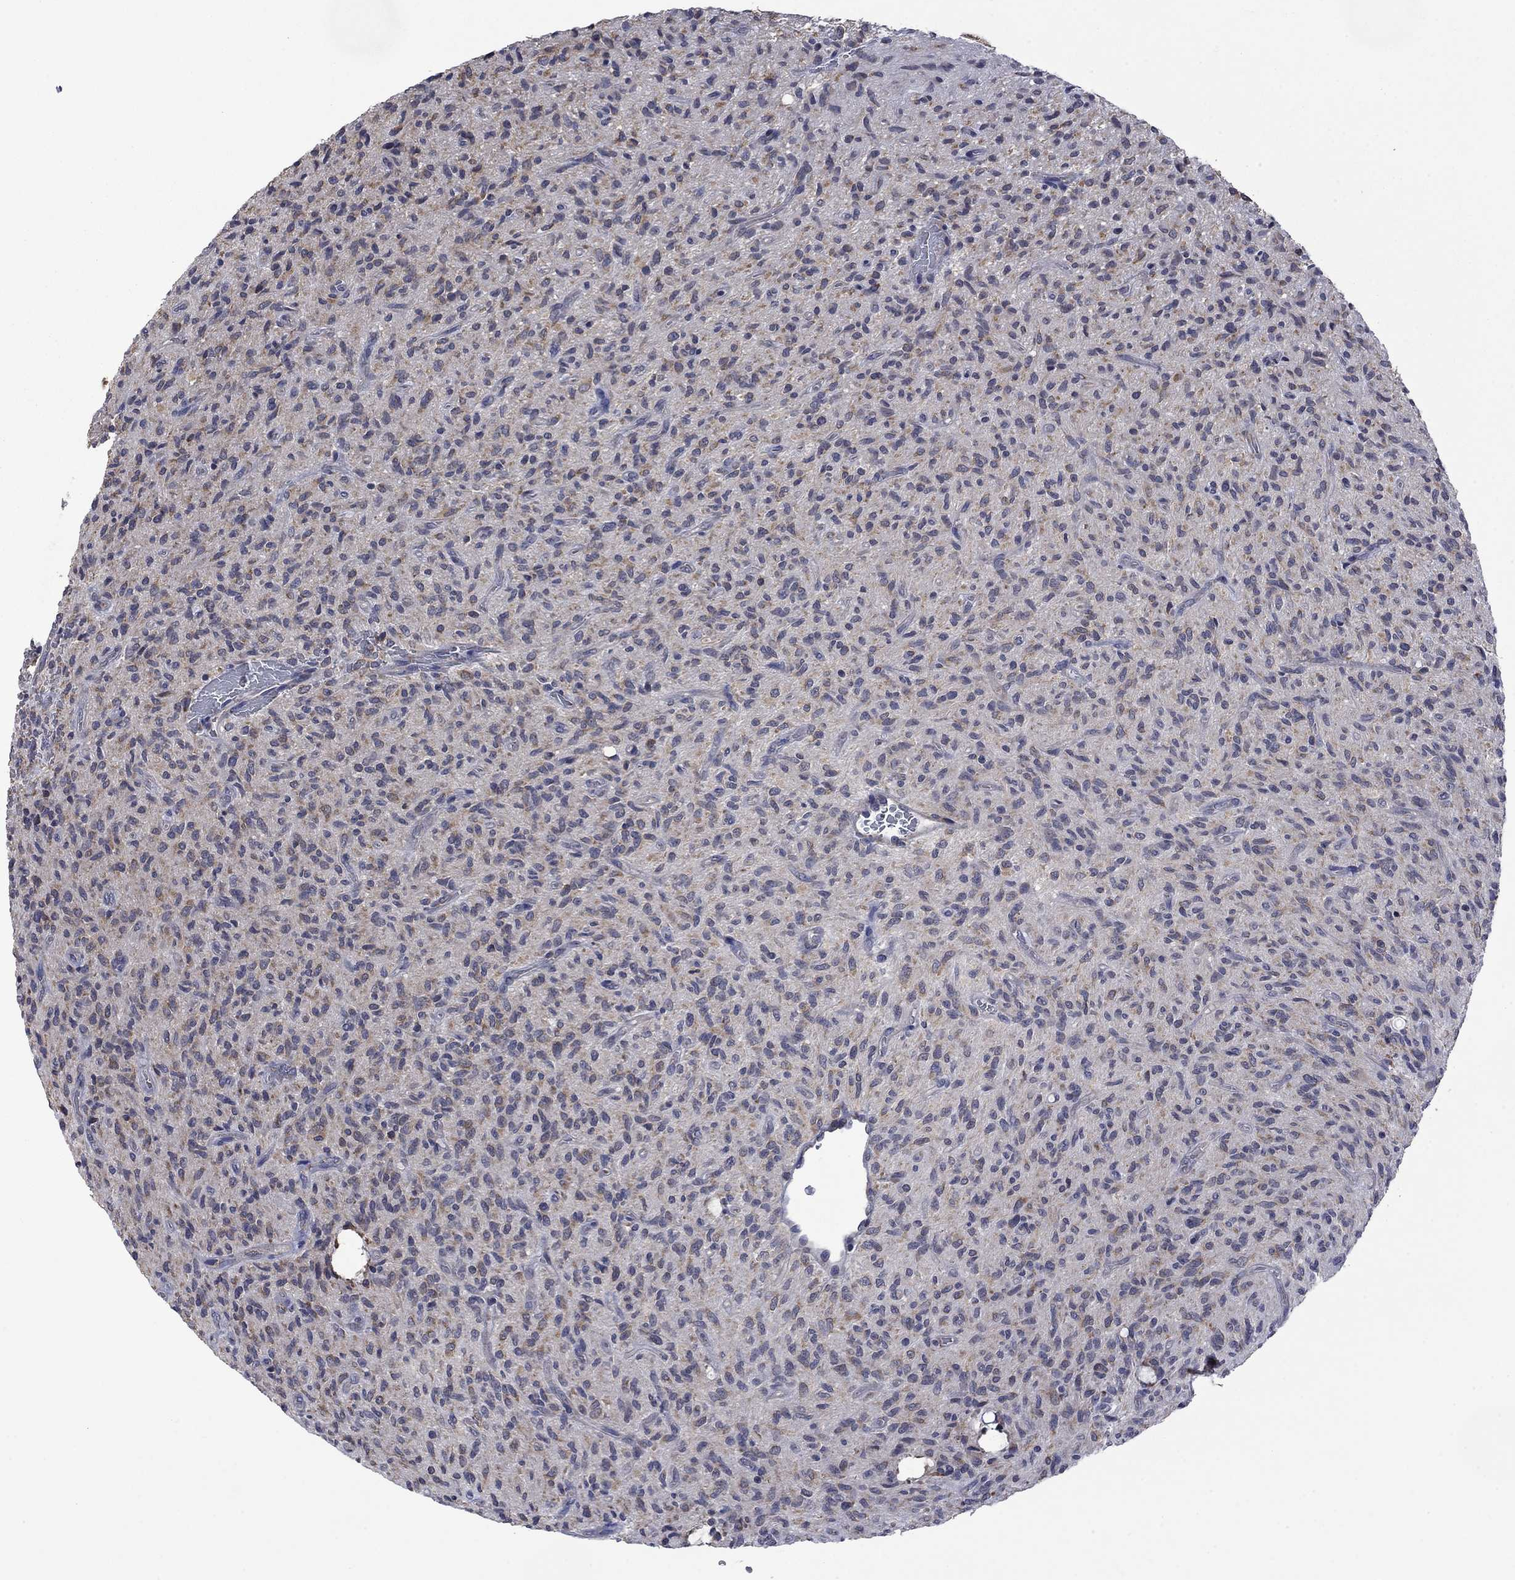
{"staining": {"intensity": "moderate", "quantity": "<25%", "location": "cytoplasmic/membranous"}, "tissue": "glioma", "cell_type": "Tumor cells", "image_type": "cancer", "snomed": [{"axis": "morphology", "description": "Glioma, malignant, High grade"}, {"axis": "topography", "description": "Brain"}], "caption": "Human malignant glioma (high-grade) stained with a protein marker displays moderate staining in tumor cells.", "gene": "FURIN", "patient": {"sex": "male", "age": 64}}